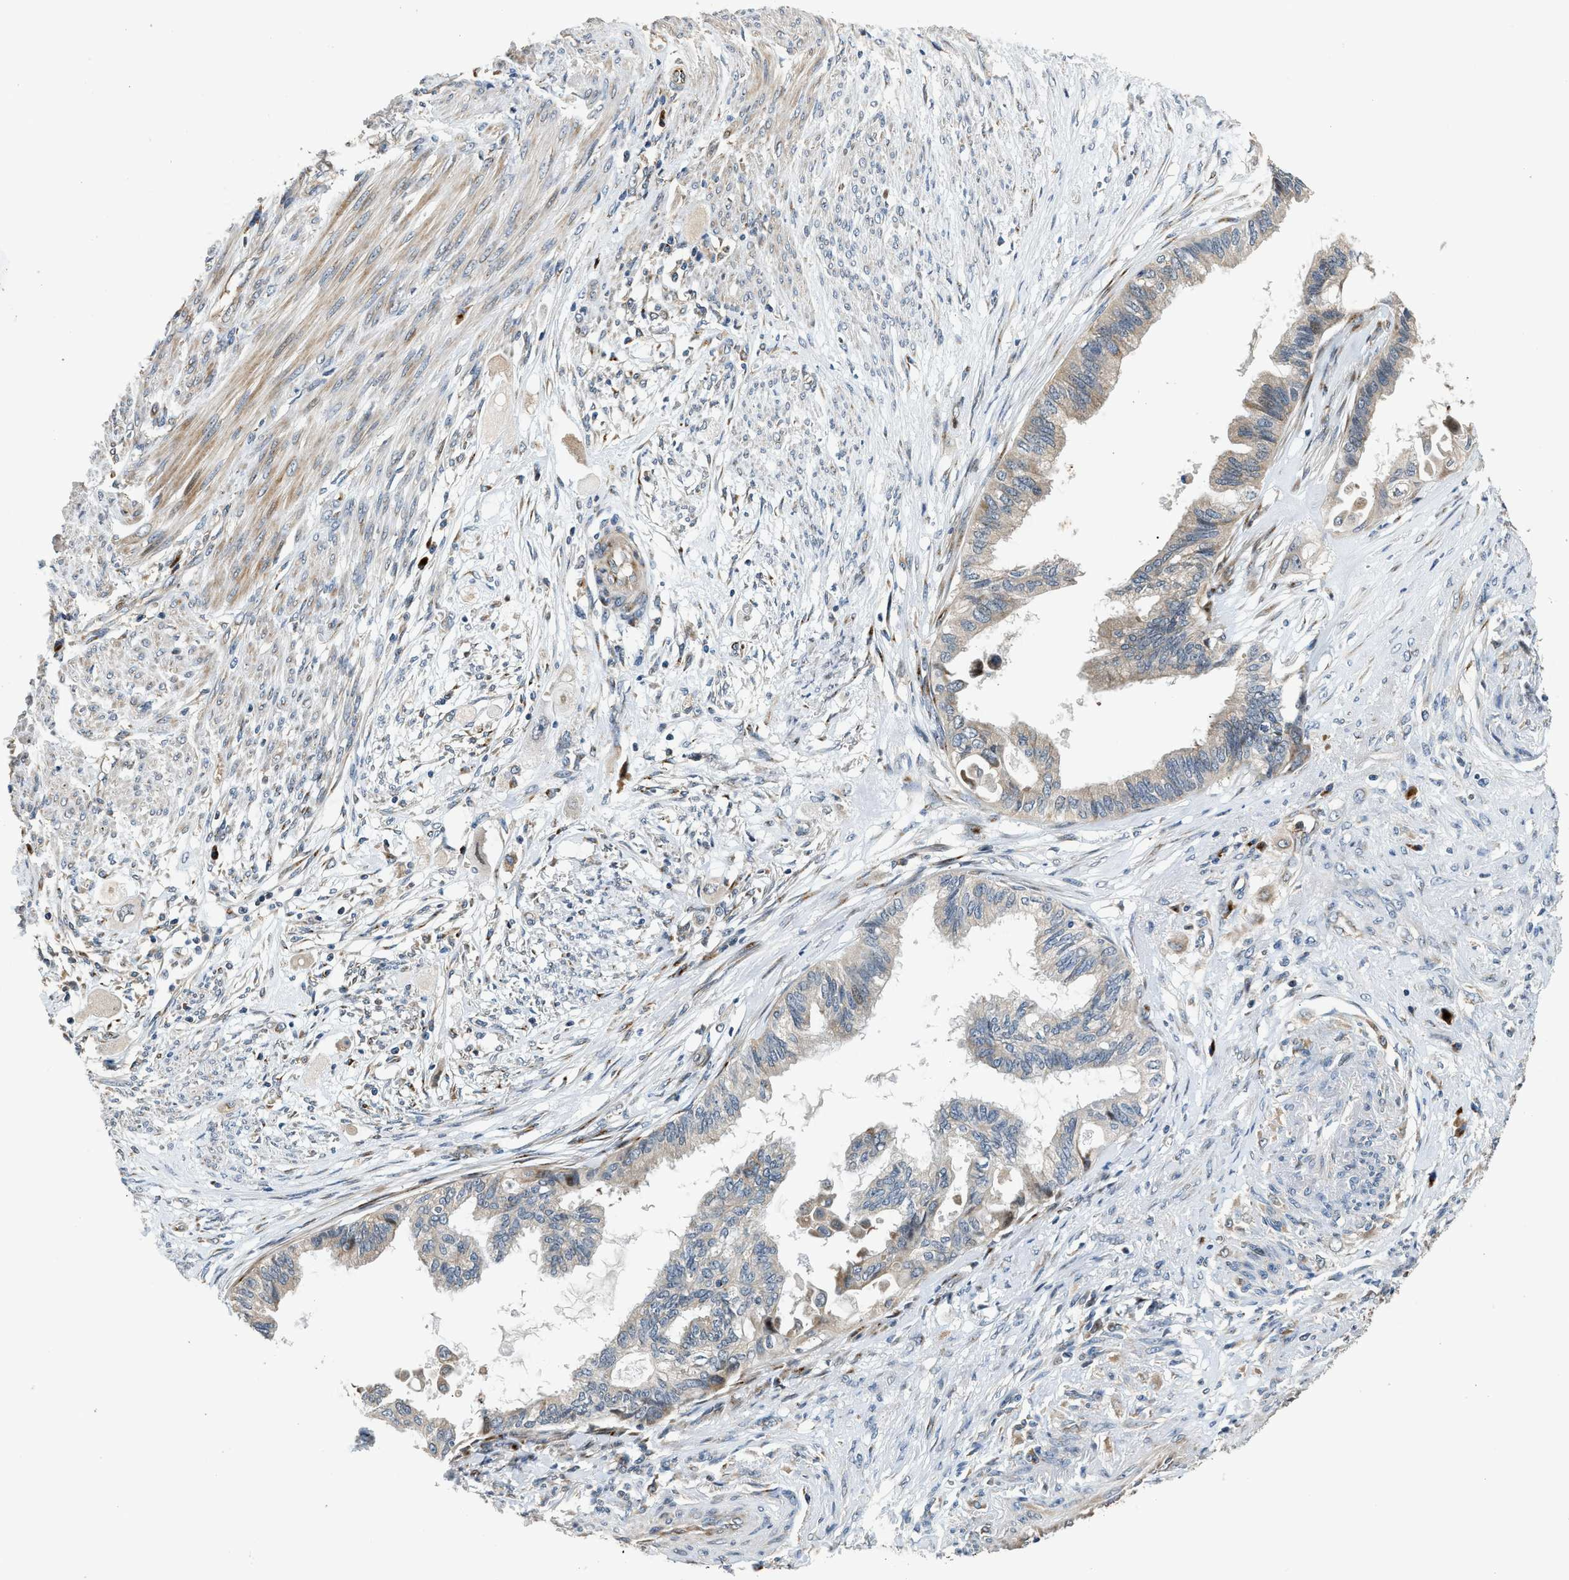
{"staining": {"intensity": "negative", "quantity": "none", "location": "none"}, "tissue": "cervical cancer", "cell_type": "Tumor cells", "image_type": "cancer", "snomed": [{"axis": "morphology", "description": "Normal tissue, NOS"}, {"axis": "morphology", "description": "Adenocarcinoma, NOS"}, {"axis": "topography", "description": "Cervix"}, {"axis": "topography", "description": "Endometrium"}], "caption": "This is an immunohistochemistry photomicrograph of cervical adenocarcinoma. There is no expression in tumor cells.", "gene": "FUT8", "patient": {"sex": "female", "age": 86}}